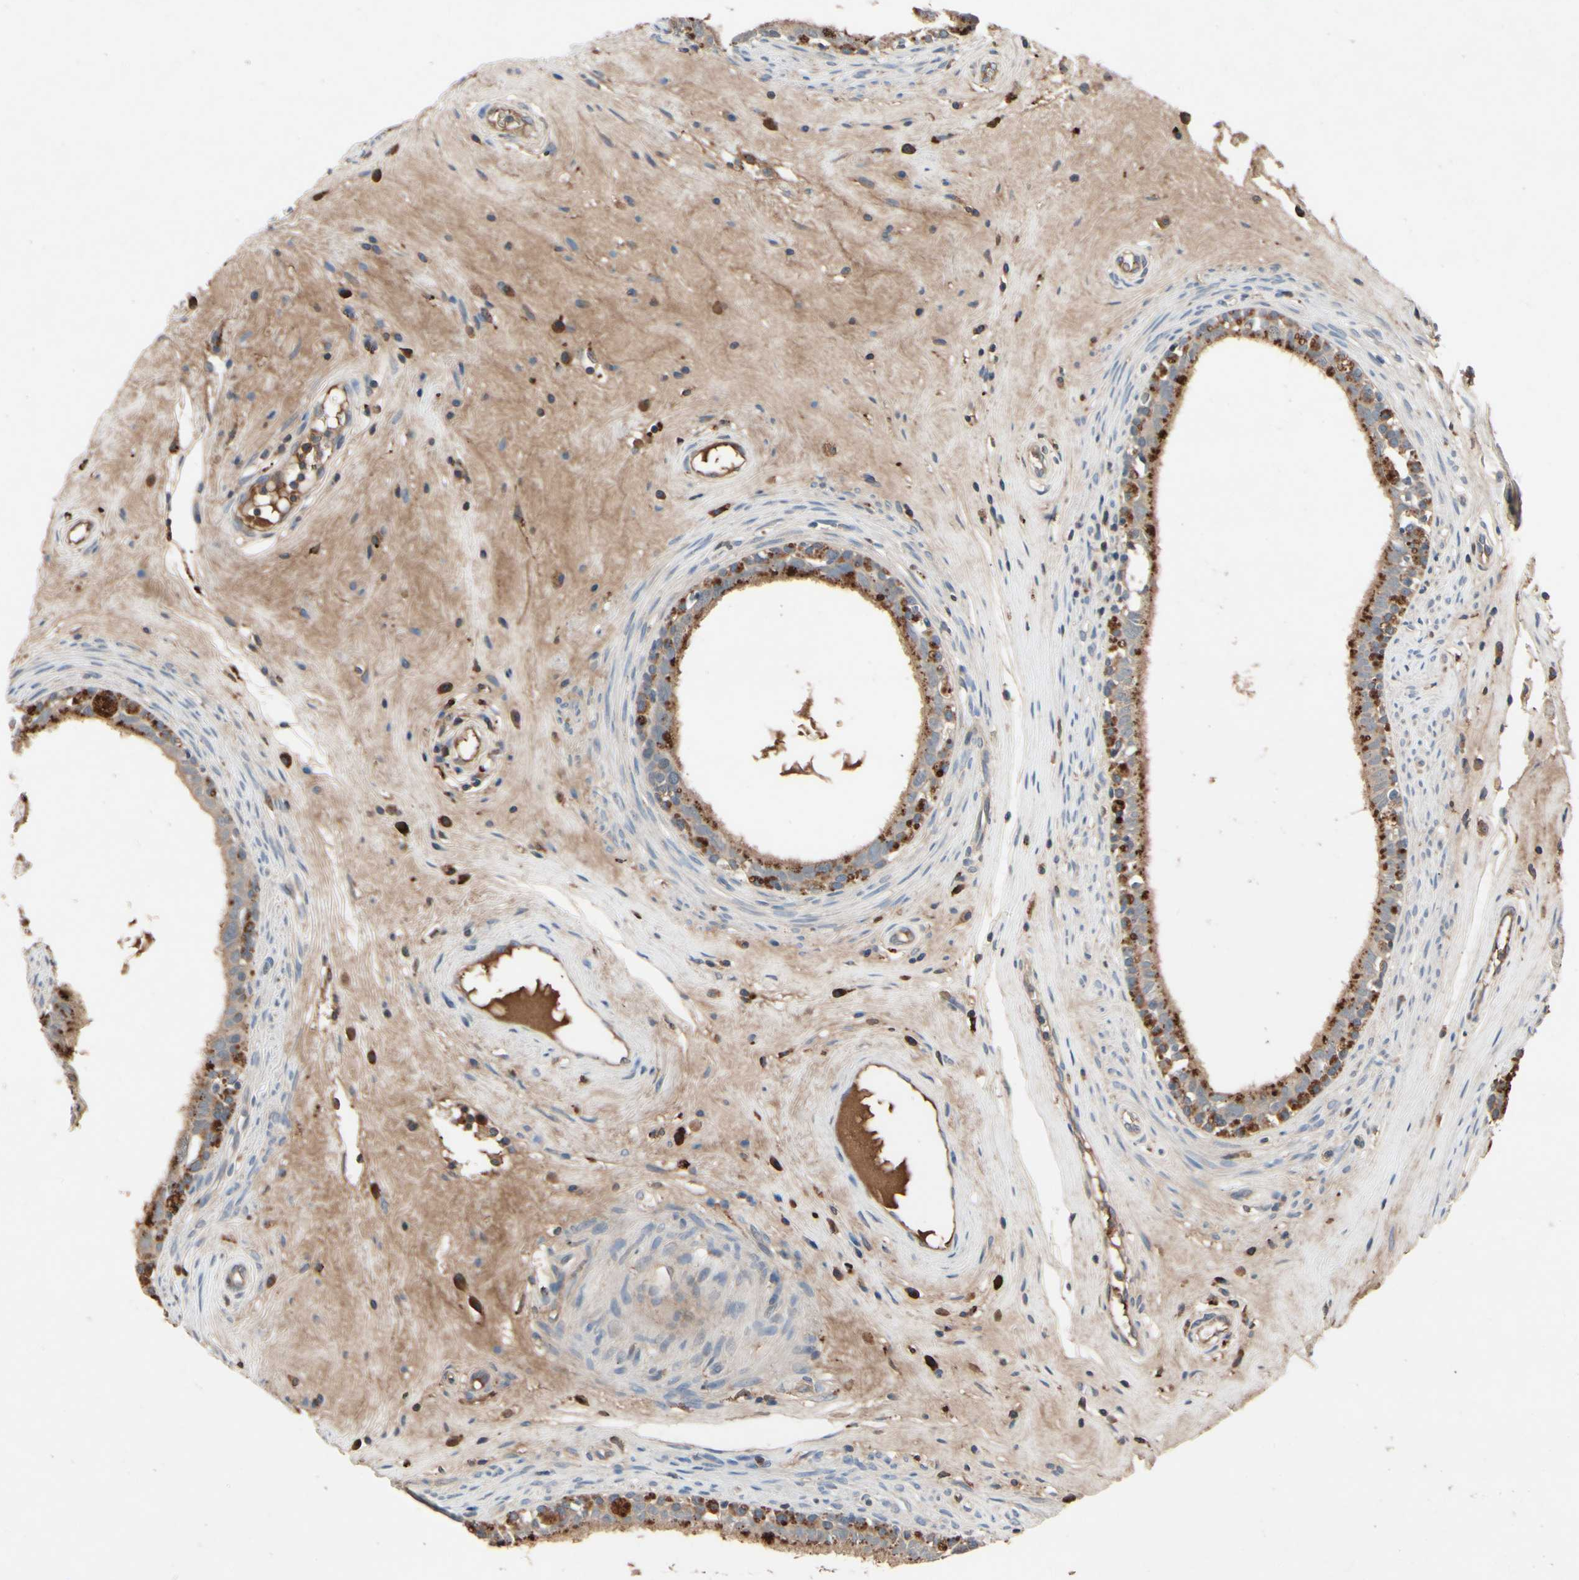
{"staining": {"intensity": "moderate", "quantity": ">75%", "location": "cytoplasmic/membranous"}, "tissue": "epididymis", "cell_type": "Glandular cells", "image_type": "normal", "snomed": [{"axis": "morphology", "description": "Normal tissue, NOS"}, {"axis": "morphology", "description": "Inflammation, NOS"}, {"axis": "topography", "description": "Epididymis"}], "caption": "A medium amount of moderate cytoplasmic/membranous positivity is present in about >75% of glandular cells in unremarkable epididymis.", "gene": "IL1RL1", "patient": {"sex": "male", "age": 84}}